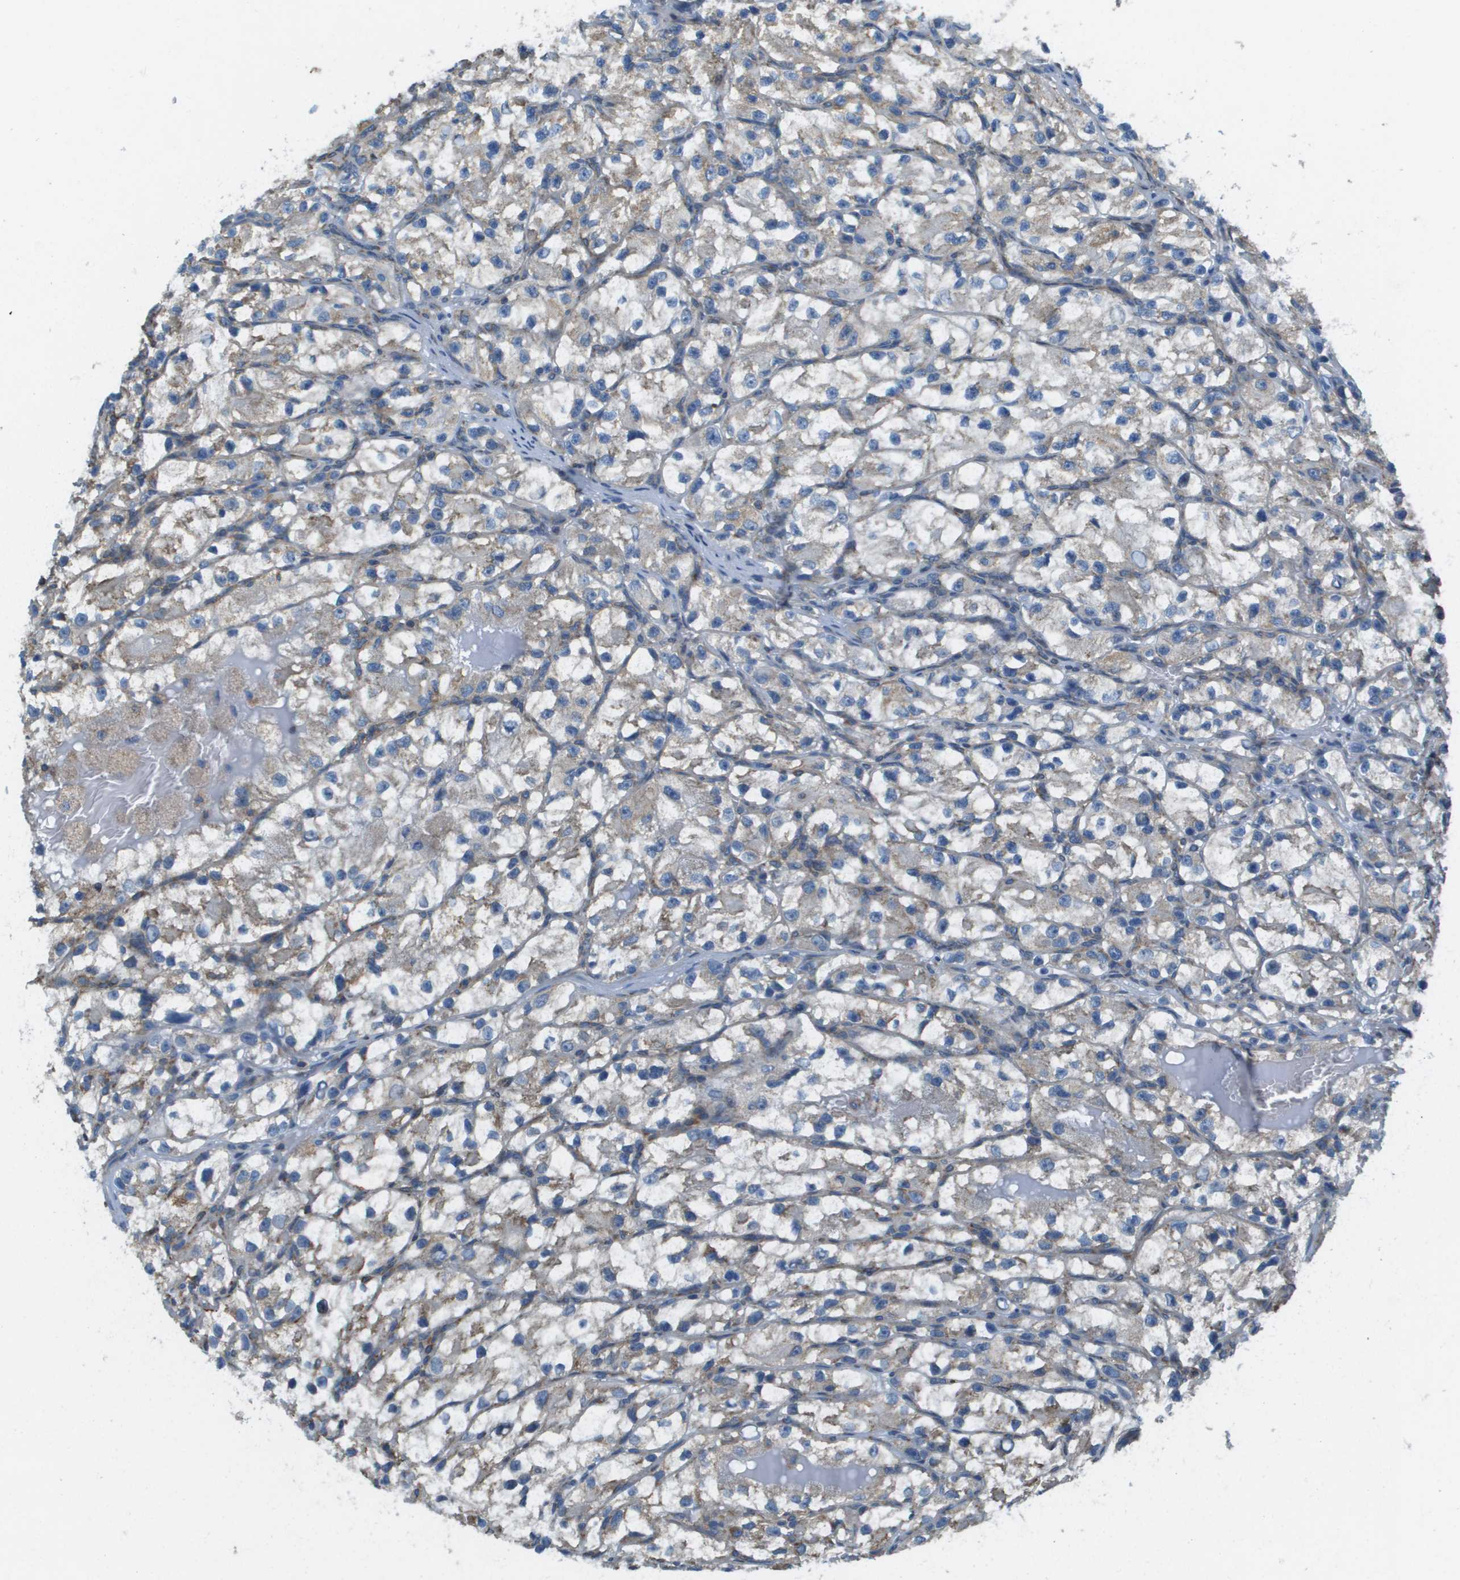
{"staining": {"intensity": "moderate", "quantity": "25%-75%", "location": "cytoplasmic/membranous"}, "tissue": "renal cancer", "cell_type": "Tumor cells", "image_type": "cancer", "snomed": [{"axis": "morphology", "description": "Adenocarcinoma, NOS"}, {"axis": "topography", "description": "Kidney"}], "caption": "An IHC histopathology image of tumor tissue is shown. Protein staining in brown labels moderate cytoplasmic/membranous positivity in renal cancer (adenocarcinoma) within tumor cells. The staining was performed using DAB to visualize the protein expression in brown, while the nuclei were stained in blue with hematoxylin (Magnification: 20x).", "gene": "TAOK3", "patient": {"sex": "female", "age": 57}}